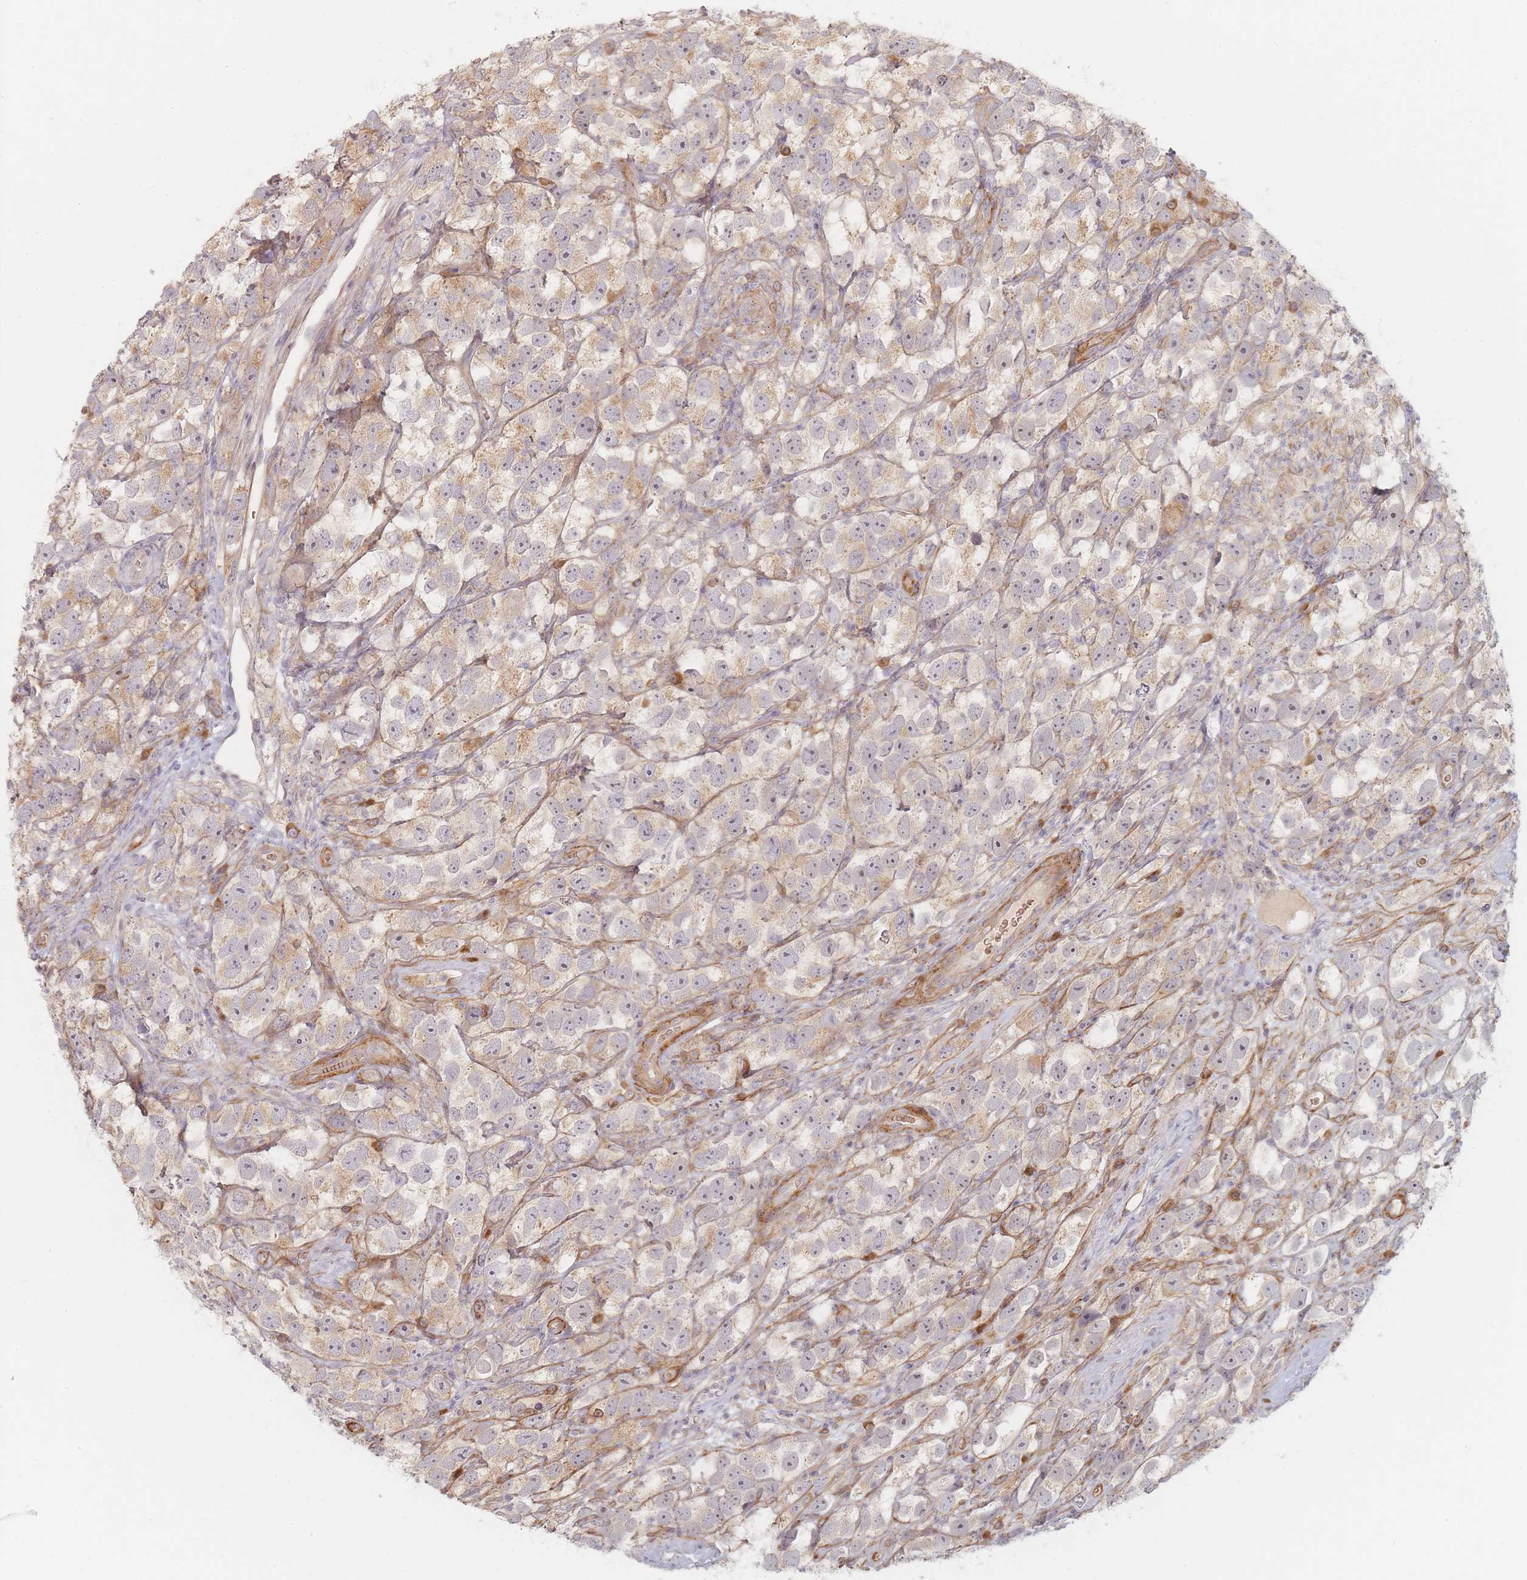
{"staining": {"intensity": "weak", "quantity": "<25%", "location": "cytoplasmic/membranous"}, "tissue": "testis cancer", "cell_type": "Tumor cells", "image_type": "cancer", "snomed": [{"axis": "morphology", "description": "Seminoma, NOS"}, {"axis": "topography", "description": "Testis"}], "caption": "Testis cancer (seminoma) was stained to show a protein in brown. There is no significant expression in tumor cells.", "gene": "ZKSCAN7", "patient": {"sex": "male", "age": 26}}